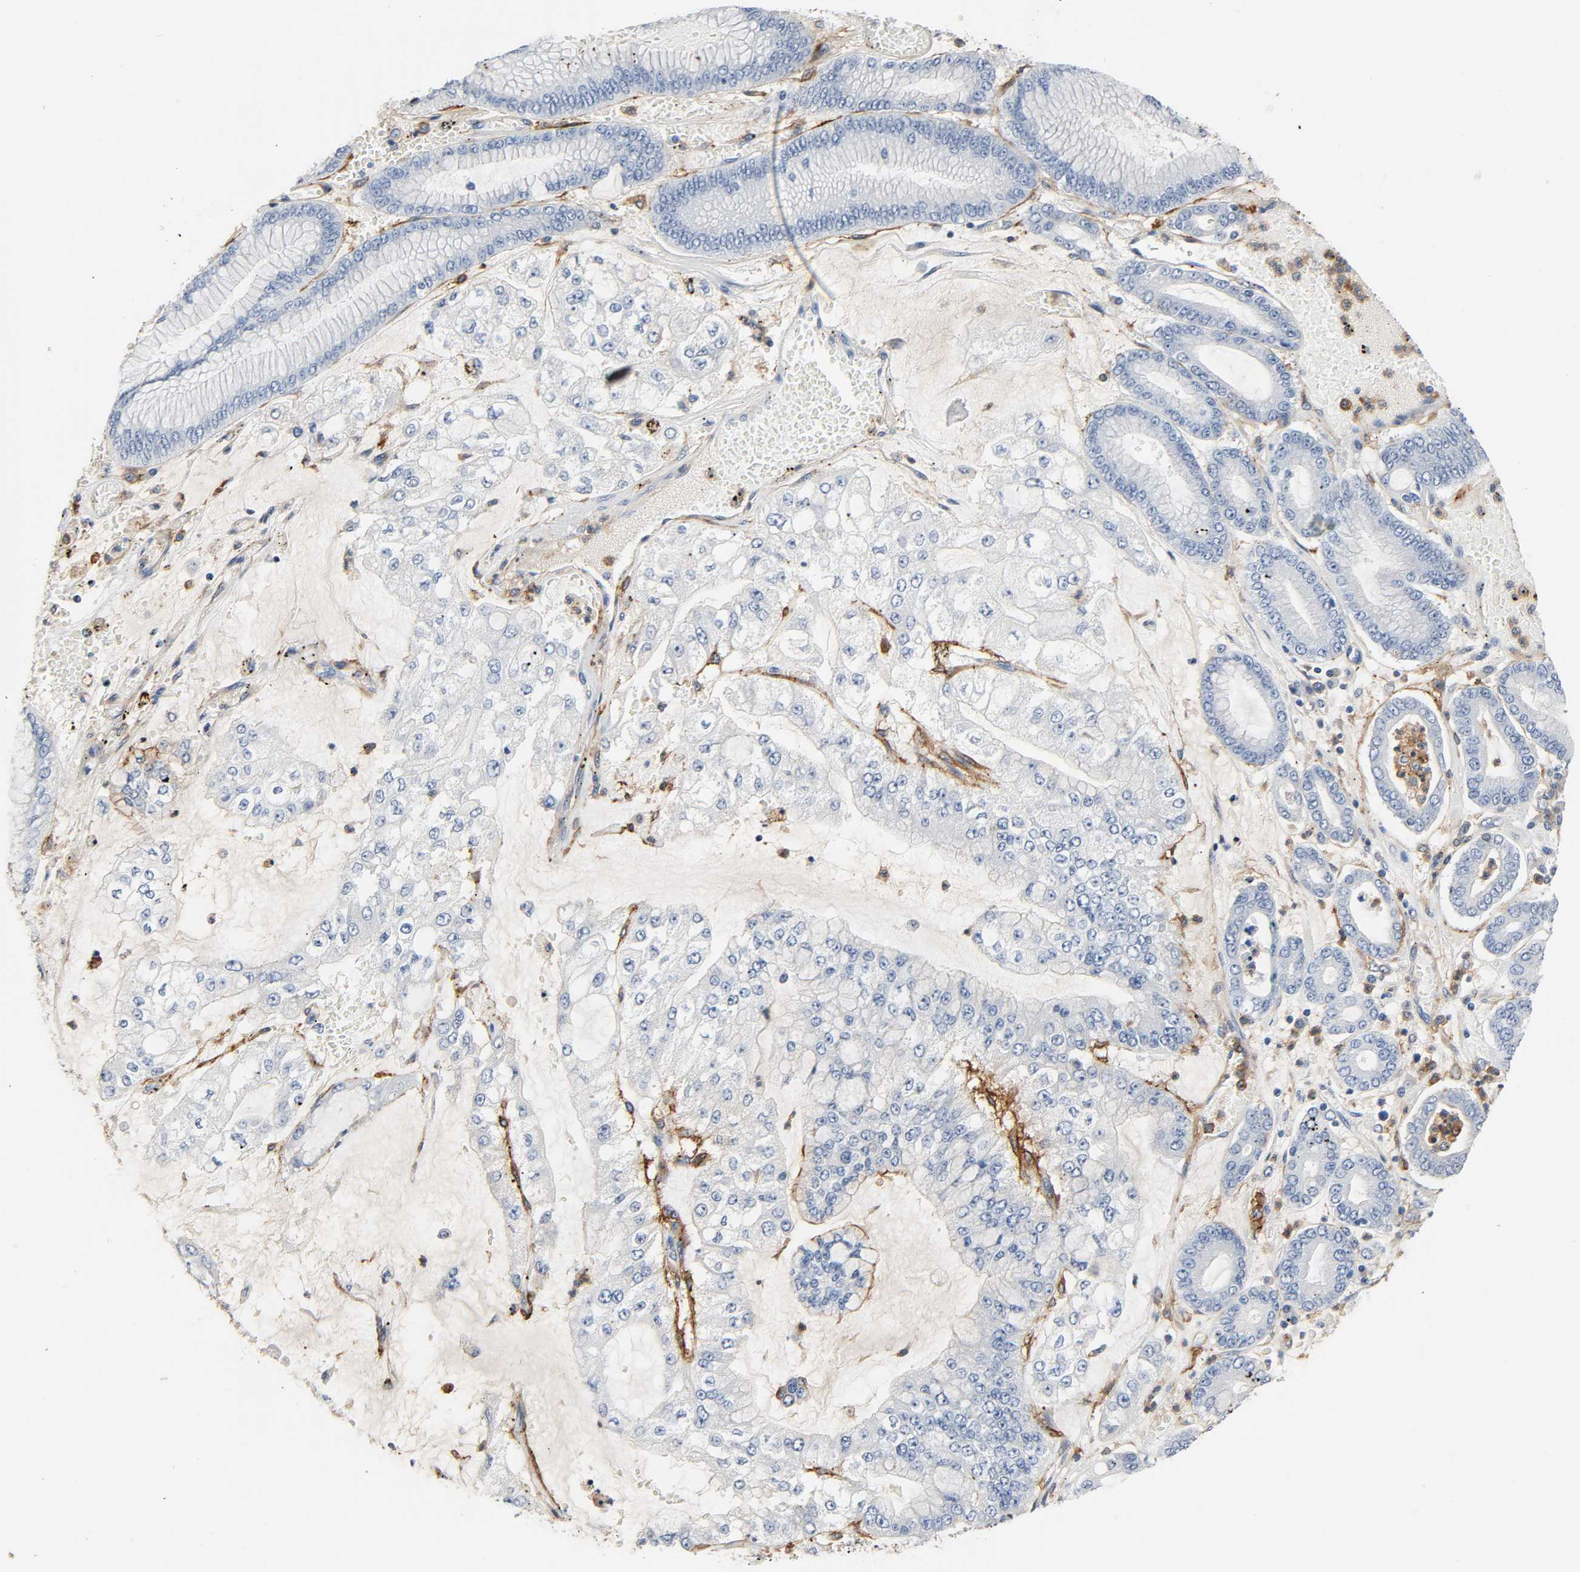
{"staining": {"intensity": "negative", "quantity": "none", "location": "none"}, "tissue": "stomach cancer", "cell_type": "Tumor cells", "image_type": "cancer", "snomed": [{"axis": "morphology", "description": "Normal tissue, NOS"}, {"axis": "morphology", "description": "Adenocarcinoma, NOS"}, {"axis": "topography", "description": "Stomach, upper"}, {"axis": "topography", "description": "Stomach"}], "caption": "The photomicrograph displays no staining of tumor cells in stomach cancer (adenocarcinoma).", "gene": "ANPEP", "patient": {"sex": "male", "age": 76}}